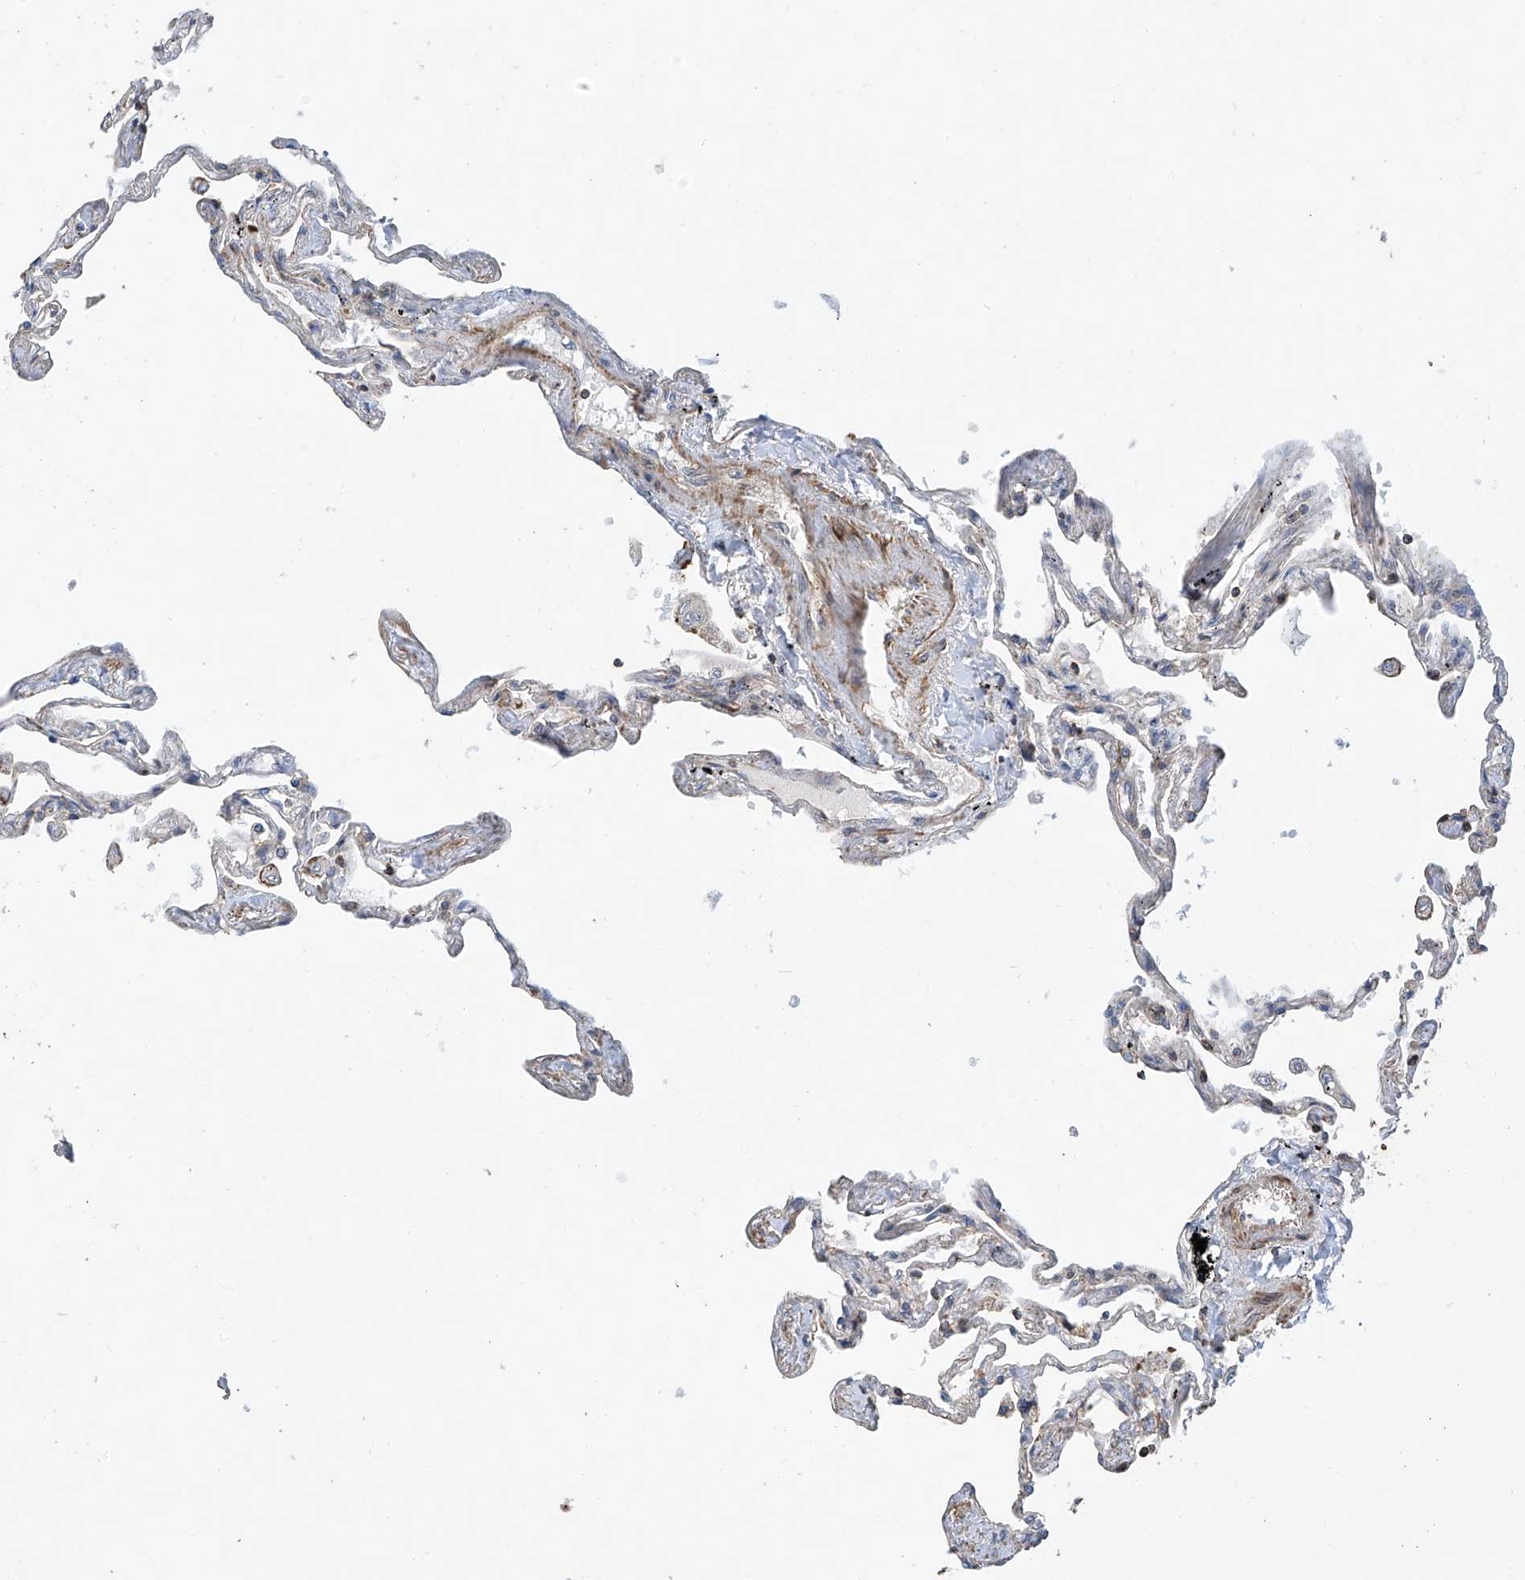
{"staining": {"intensity": "weak", "quantity": "<25%", "location": "cytoplasmic/membranous"}, "tissue": "lung", "cell_type": "Alveolar cells", "image_type": "normal", "snomed": [{"axis": "morphology", "description": "Normal tissue, NOS"}, {"axis": "topography", "description": "Lung"}], "caption": "Human lung stained for a protein using immunohistochemistry (IHC) shows no expression in alveolar cells.", "gene": "SLC43A3", "patient": {"sex": "female", "age": 67}}